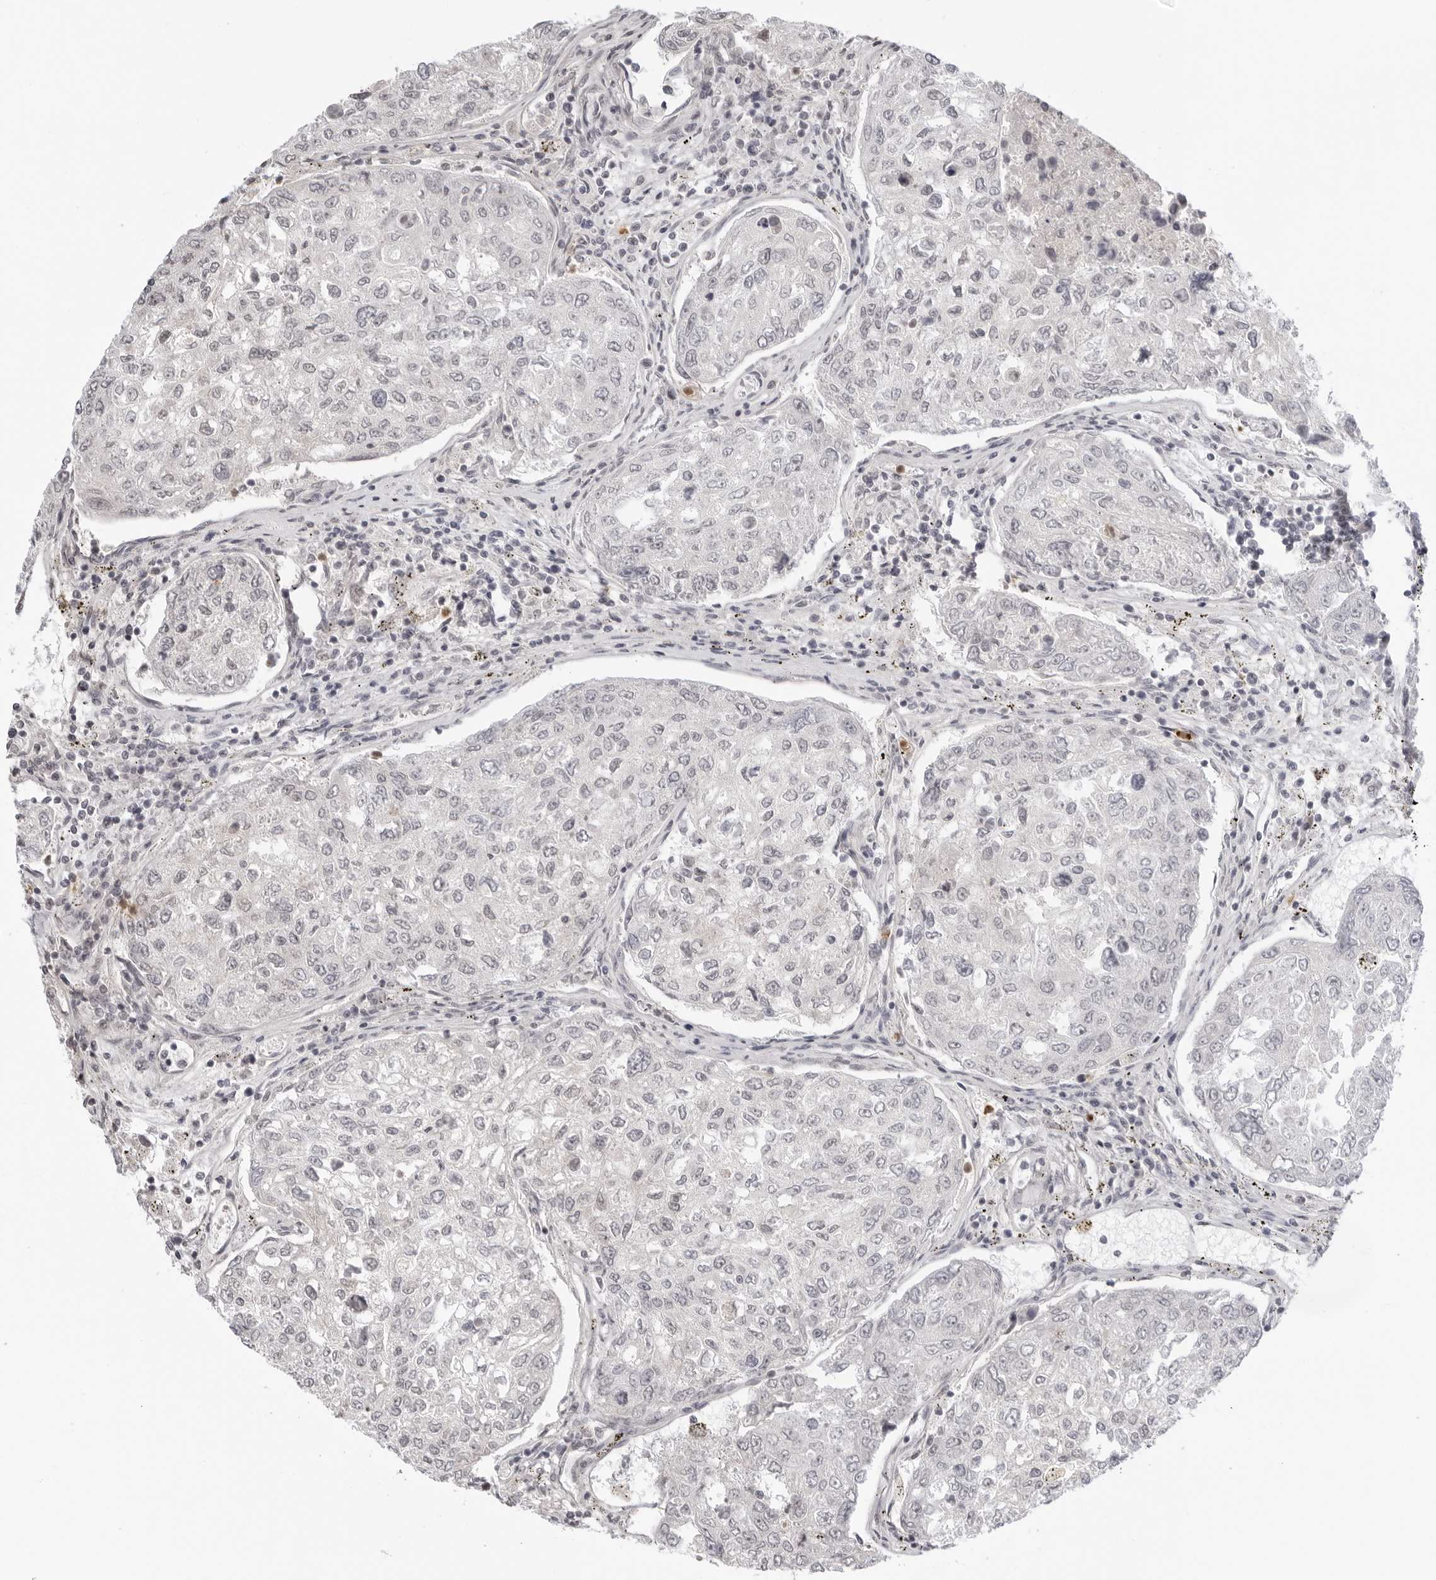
{"staining": {"intensity": "negative", "quantity": "none", "location": "none"}, "tissue": "urothelial cancer", "cell_type": "Tumor cells", "image_type": "cancer", "snomed": [{"axis": "morphology", "description": "Urothelial carcinoma, High grade"}, {"axis": "topography", "description": "Lymph node"}, {"axis": "topography", "description": "Urinary bladder"}], "caption": "Image shows no protein staining in tumor cells of urothelial cancer tissue.", "gene": "SUGCT", "patient": {"sex": "male", "age": 51}}